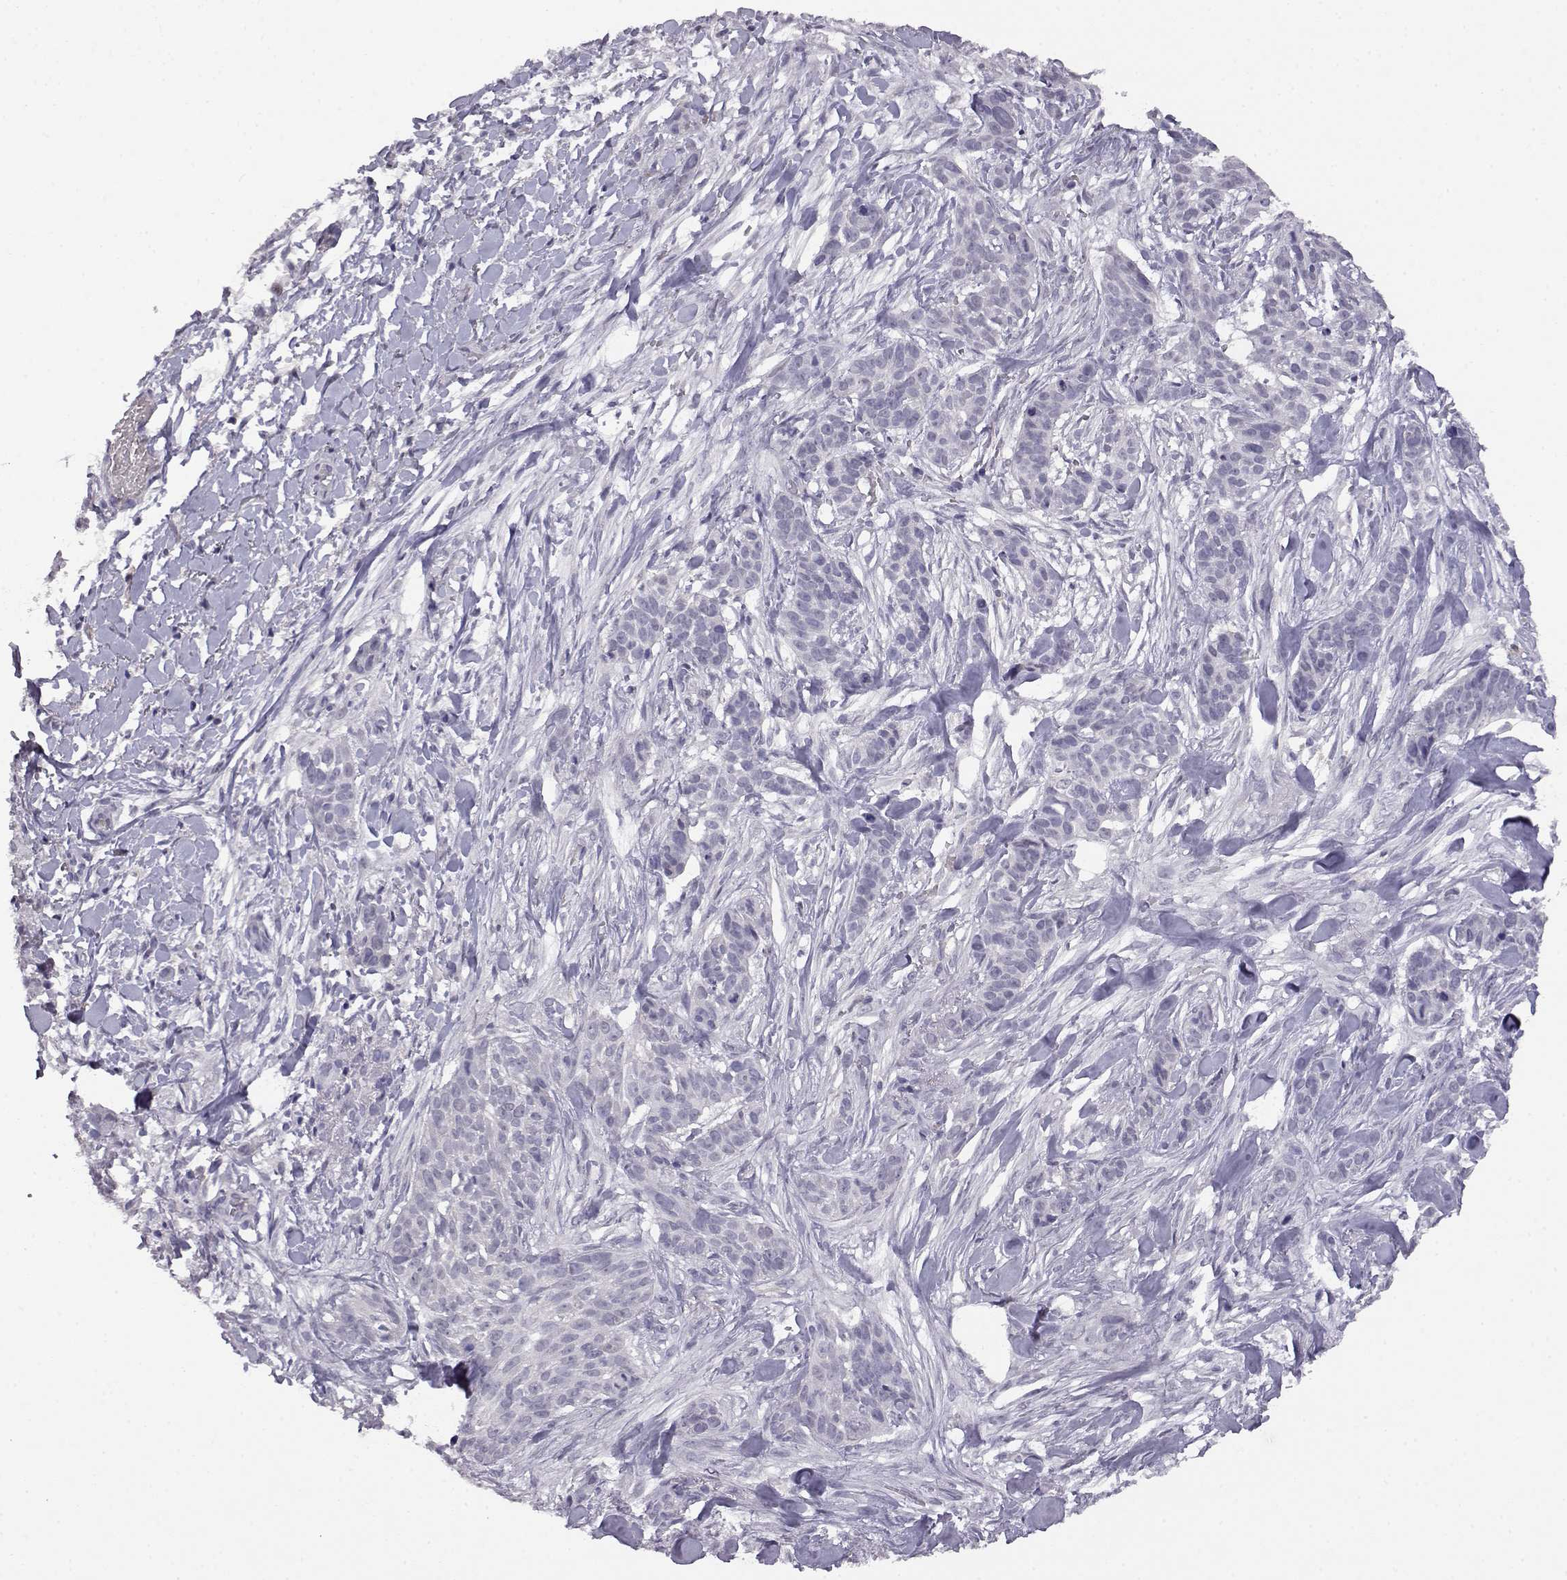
{"staining": {"intensity": "negative", "quantity": "none", "location": "none"}, "tissue": "skin cancer", "cell_type": "Tumor cells", "image_type": "cancer", "snomed": [{"axis": "morphology", "description": "Basal cell carcinoma"}, {"axis": "topography", "description": "Skin"}], "caption": "A high-resolution micrograph shows immunohistochemistry staining of skin cancer (basal cell carcinoma), which shows no significant positivity in tumor cells. Nuclei are stained in blue.", "gene": "AKR1B1", "patient": {"sex": "male", "age": 87}}